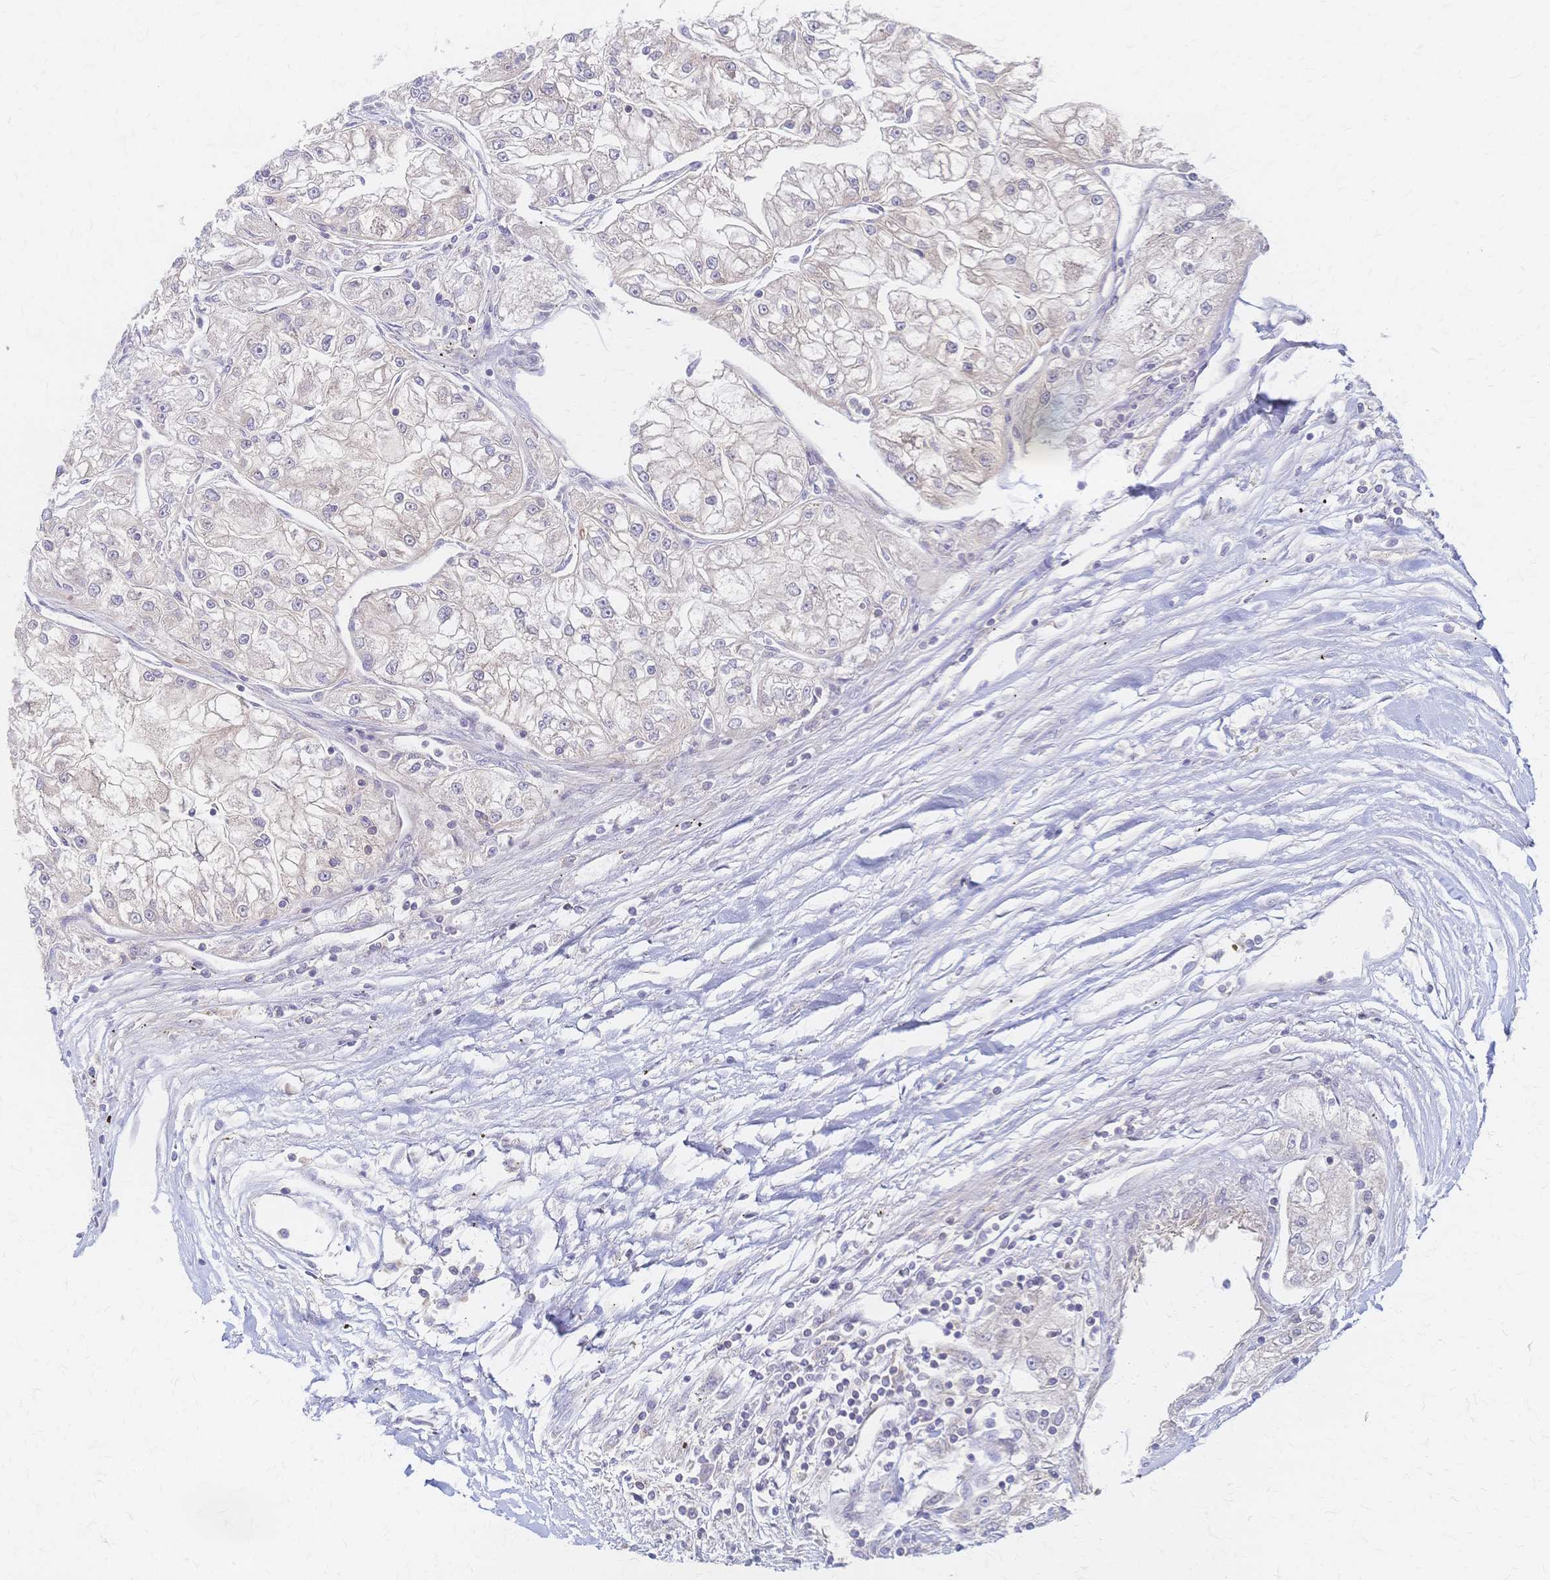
{"staining": {"intensity": "negative", "quantity": "none", "location": "none"}, "tissue": "renal cancer", "cell_type": "Tumor cells", "image_type": "cancer", "snomed": [{"axis": "morphology", "description": "Adenocarcinoma, NOS"}, {"axis": "topography", "description": "Kidney"}], "caption": "The image shows no significant staining in tumor cells of renal adenocarcinoma.", "gene": "CYB5A", "patient": {"sex": "female", "age": 72}}